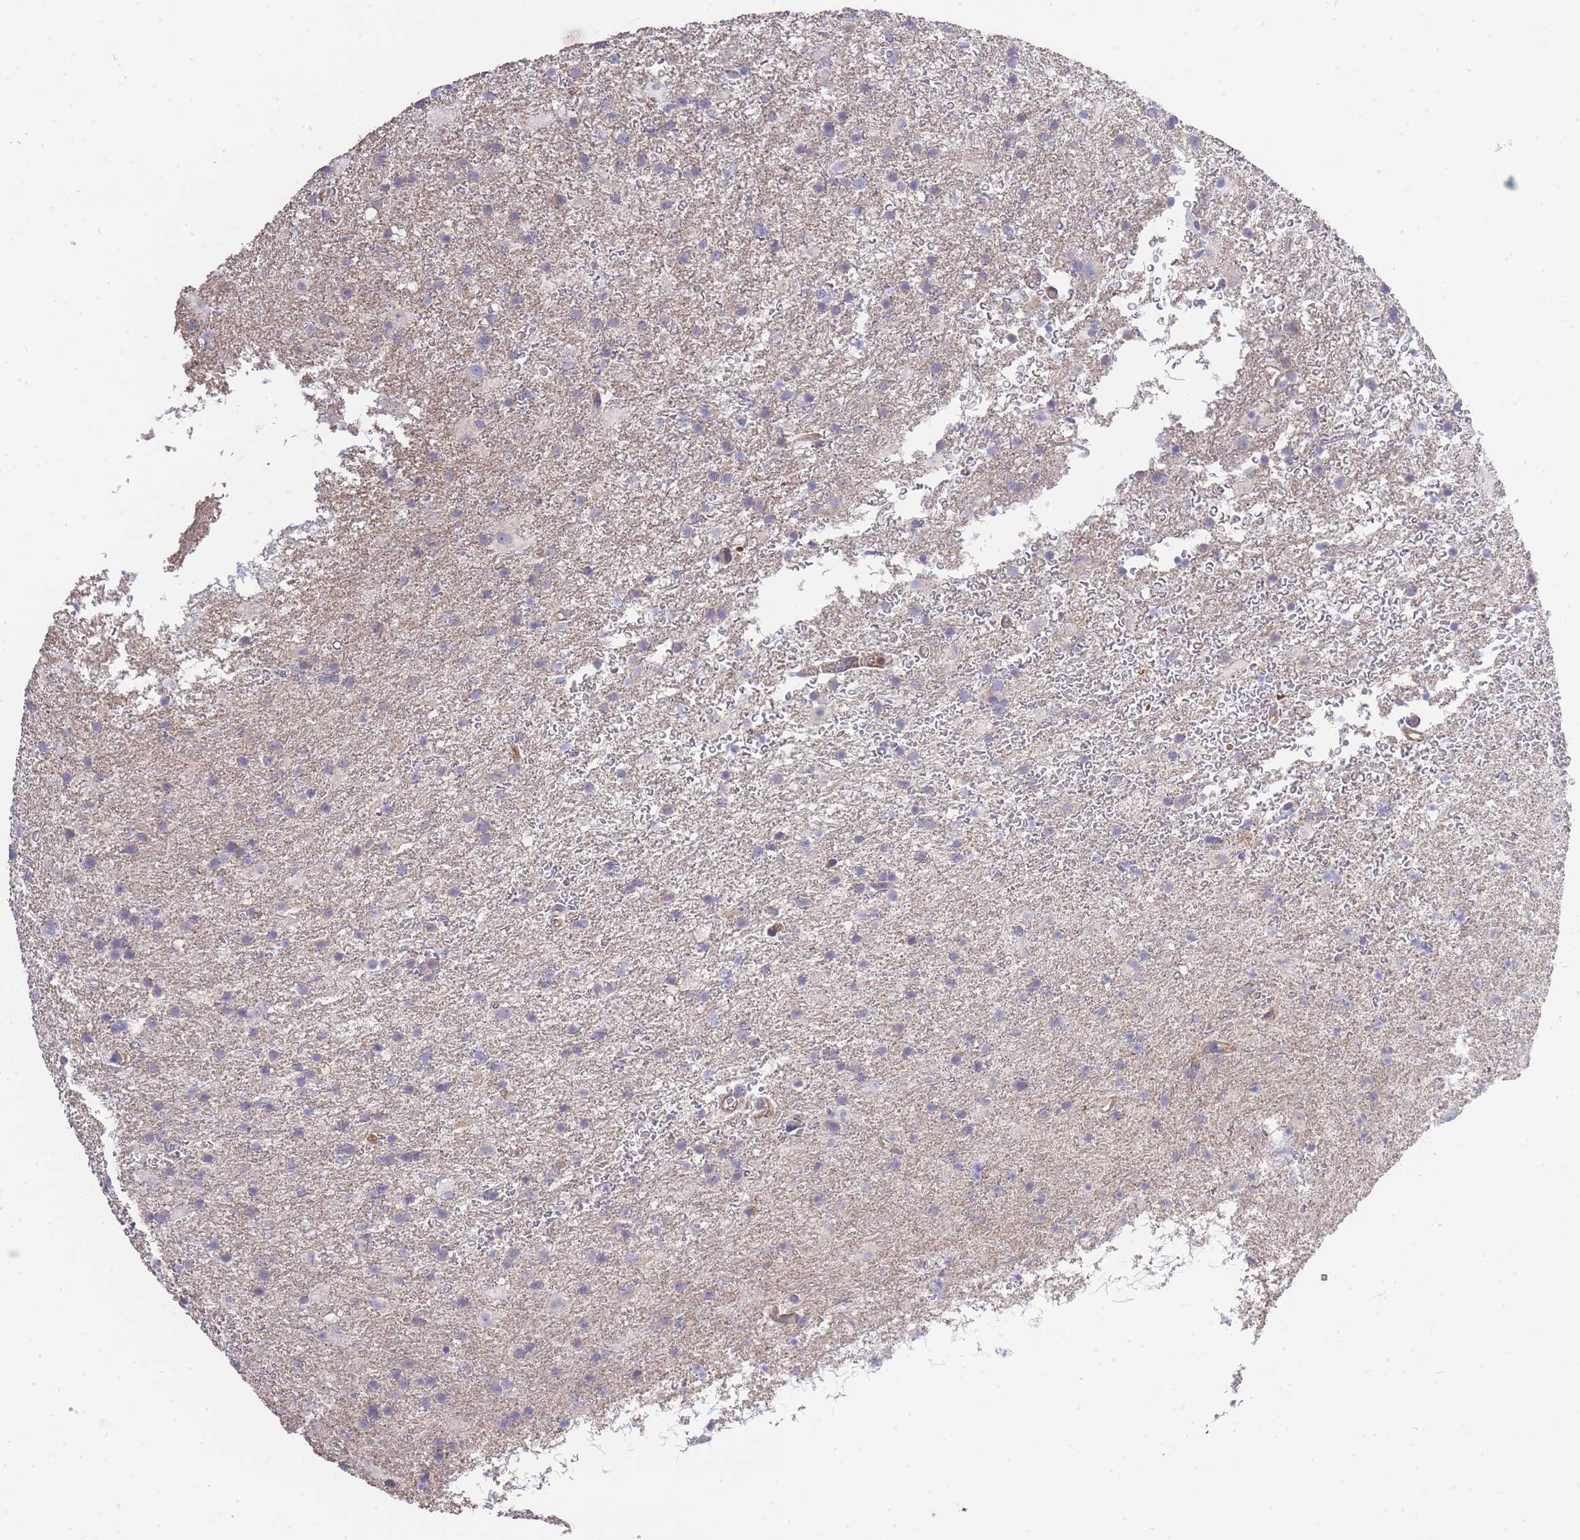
{"staining": {"intensity": "weak", "quantity": "<25%", "location": "cytoplasmic/membranous"}, "tissue": "glioma", "cell_type": "Tumor cells", "image_type": "cancer", "snomed": [{"axis": "morphology", "description": "Glioma, malignant, High grade"}, {"axis": "topography", "description": "Brain"}], "caption": "IHC photomicrograph of glioma stained for a protein (brown), which exhibits no expression in tumor cells.", "gene": "INSYN2B", "patient": {"sex": "male", "age": 47}}